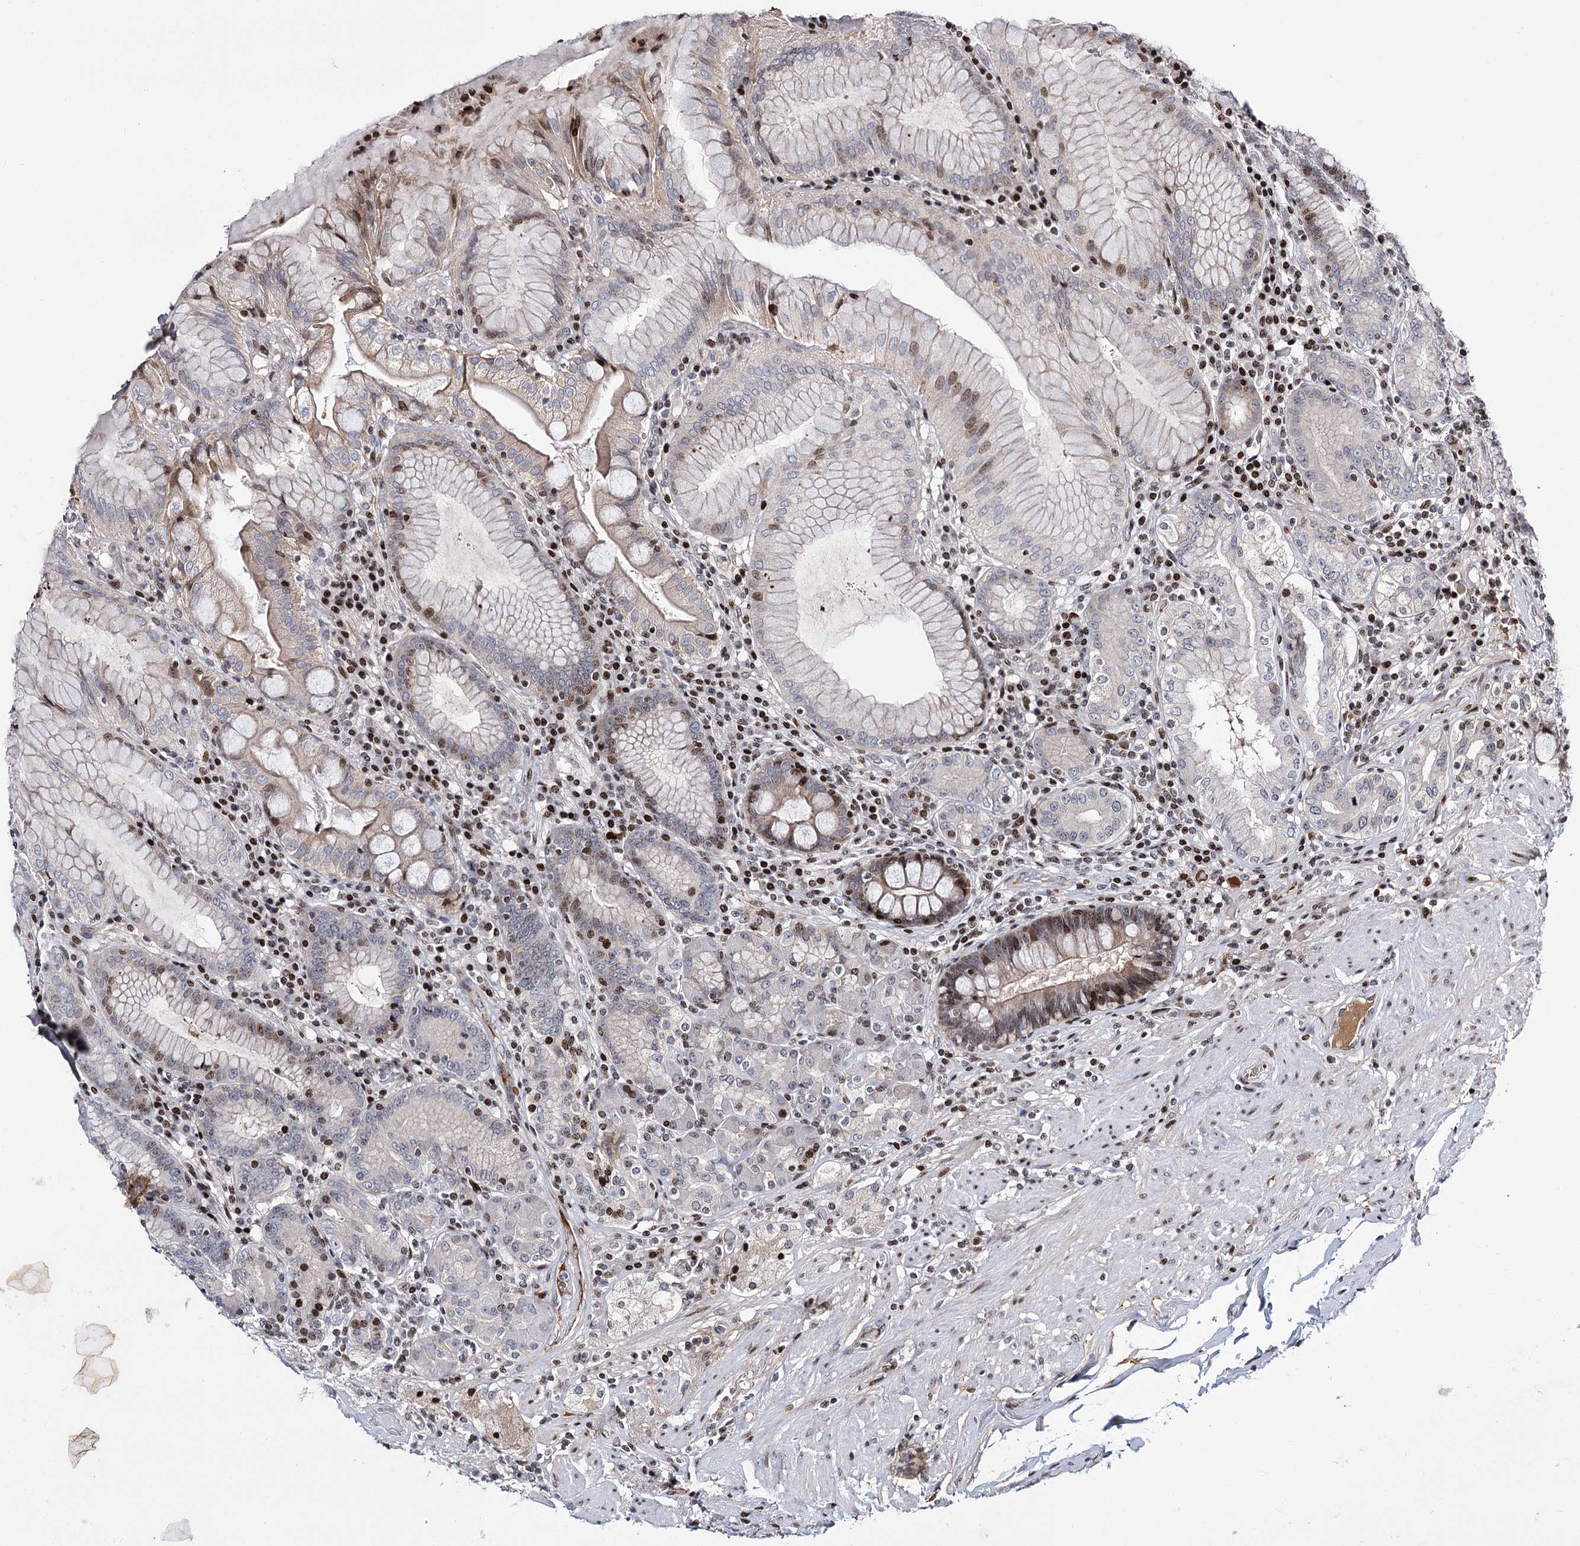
{"staining": {"intensity": "moderate", "quantity": "<25%", "location": "nuclear"}, "tissue": "stomach", "cell_type": "Glandular cells", "image_type": "normal", "snomed": [{"axis": "morphology", "description": "Normal tissue, NOS"}, {"axis": "topography", "description": "Stomach, upper"}, {"axis": "topography", "description": "Stomach, lower"}], "caption": "A photomicrograph of human stomach stained for a protein displays moderate nuclear brown staining in glandular cells.", "gene": "ITFG2", "patient": {"sex": "female", "age": 76}}